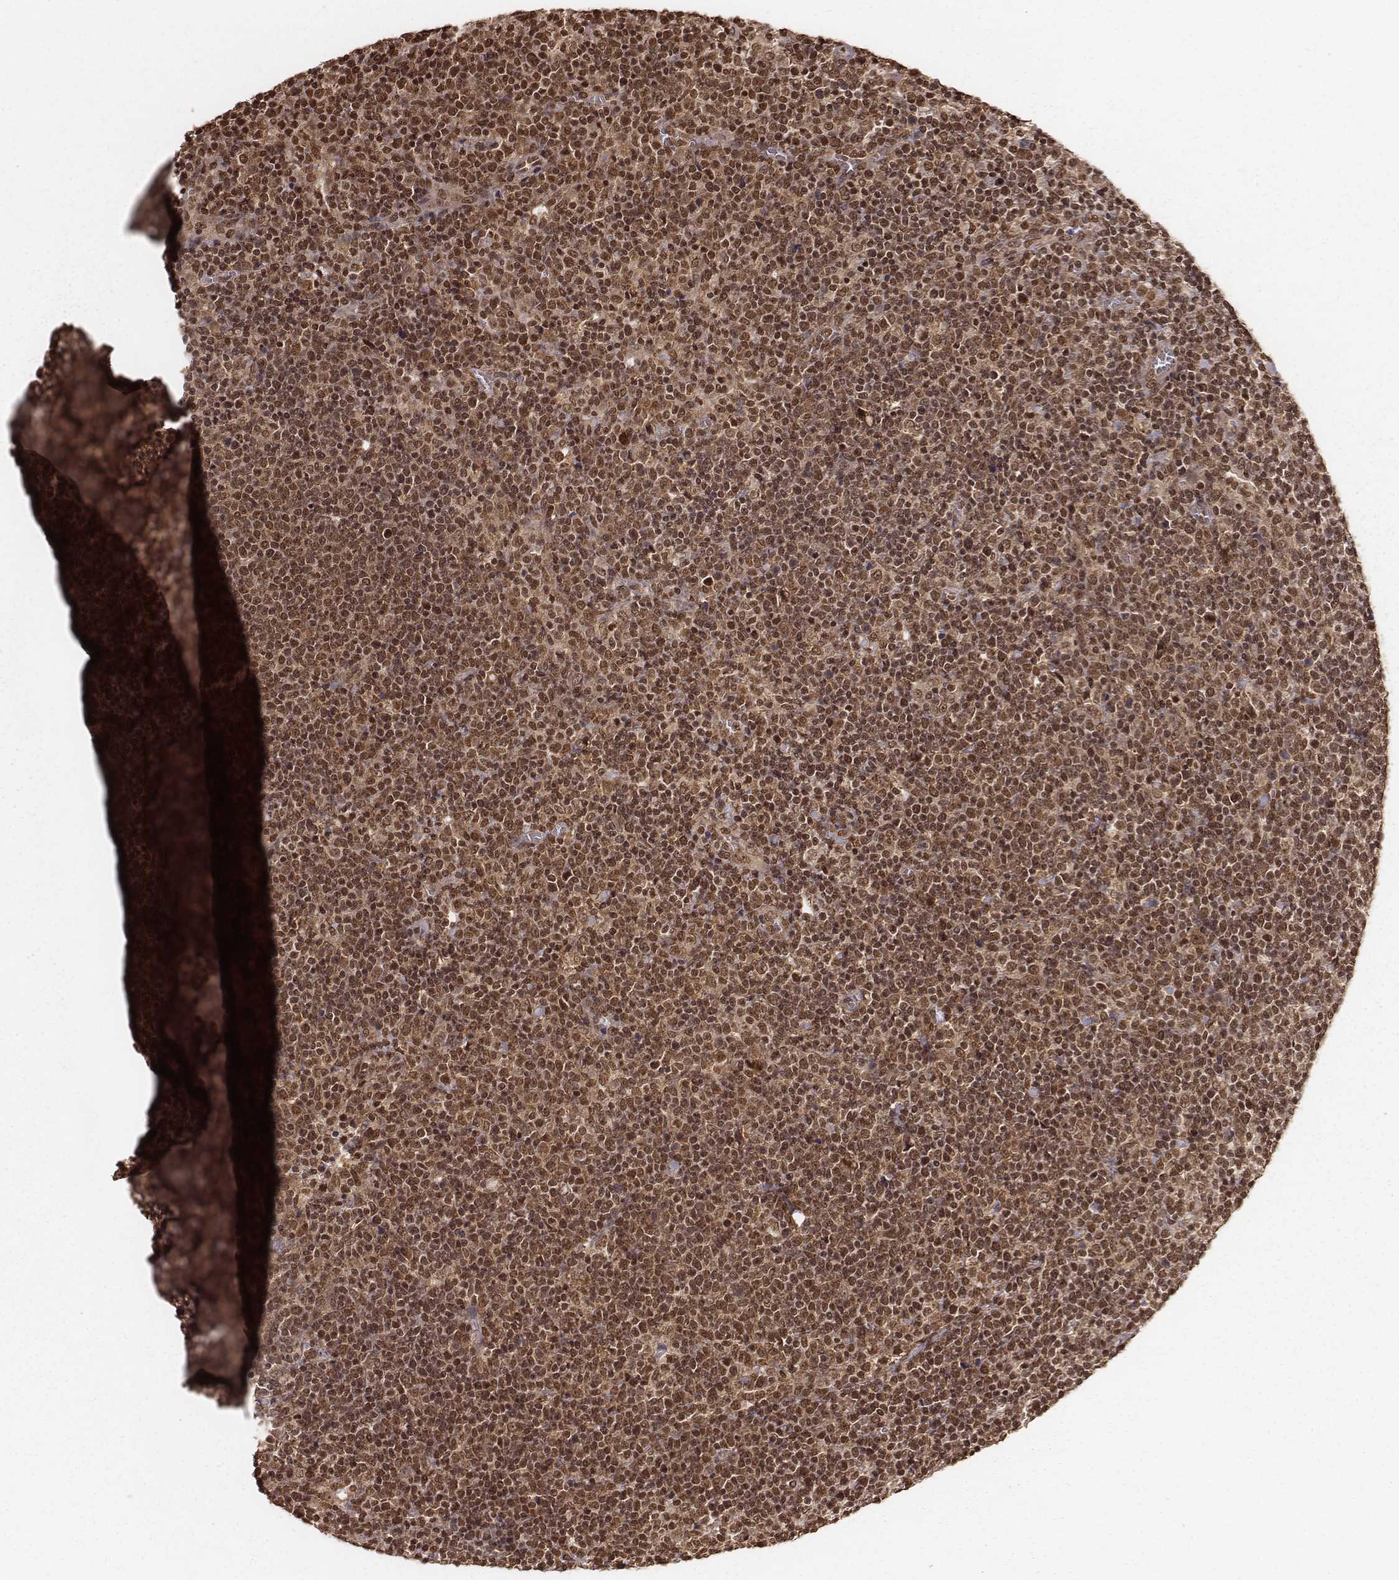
{"staining": {"intensity": "moderate", "quantity": ">75%", "location": "cytoplasmic/membranous,nuclear"}, "tissue": "lymphoma", "cell_type": "Tumor cells", "image_type": "cancer", "snomed": [{"axis": "morphology", "description": "Malignant lymphoma, non-Hodgkin's type, High grade"}, {"axis": "topography", "description": "Lymph node"}], "caption": "Immunohistochemistry (IHC) image of neoplastic tissue: lymphoma stained using immunohistochemistry (IHC) shows medium levels of moderate protein expression localized specifically in the cytoplasmic/membranous and nuclear of tumor cells, appearing as a cytoplasmic/membranous and nuclear brown color.", "gene": "NFX1", "patient": {"sex": "male", "age": 61}}